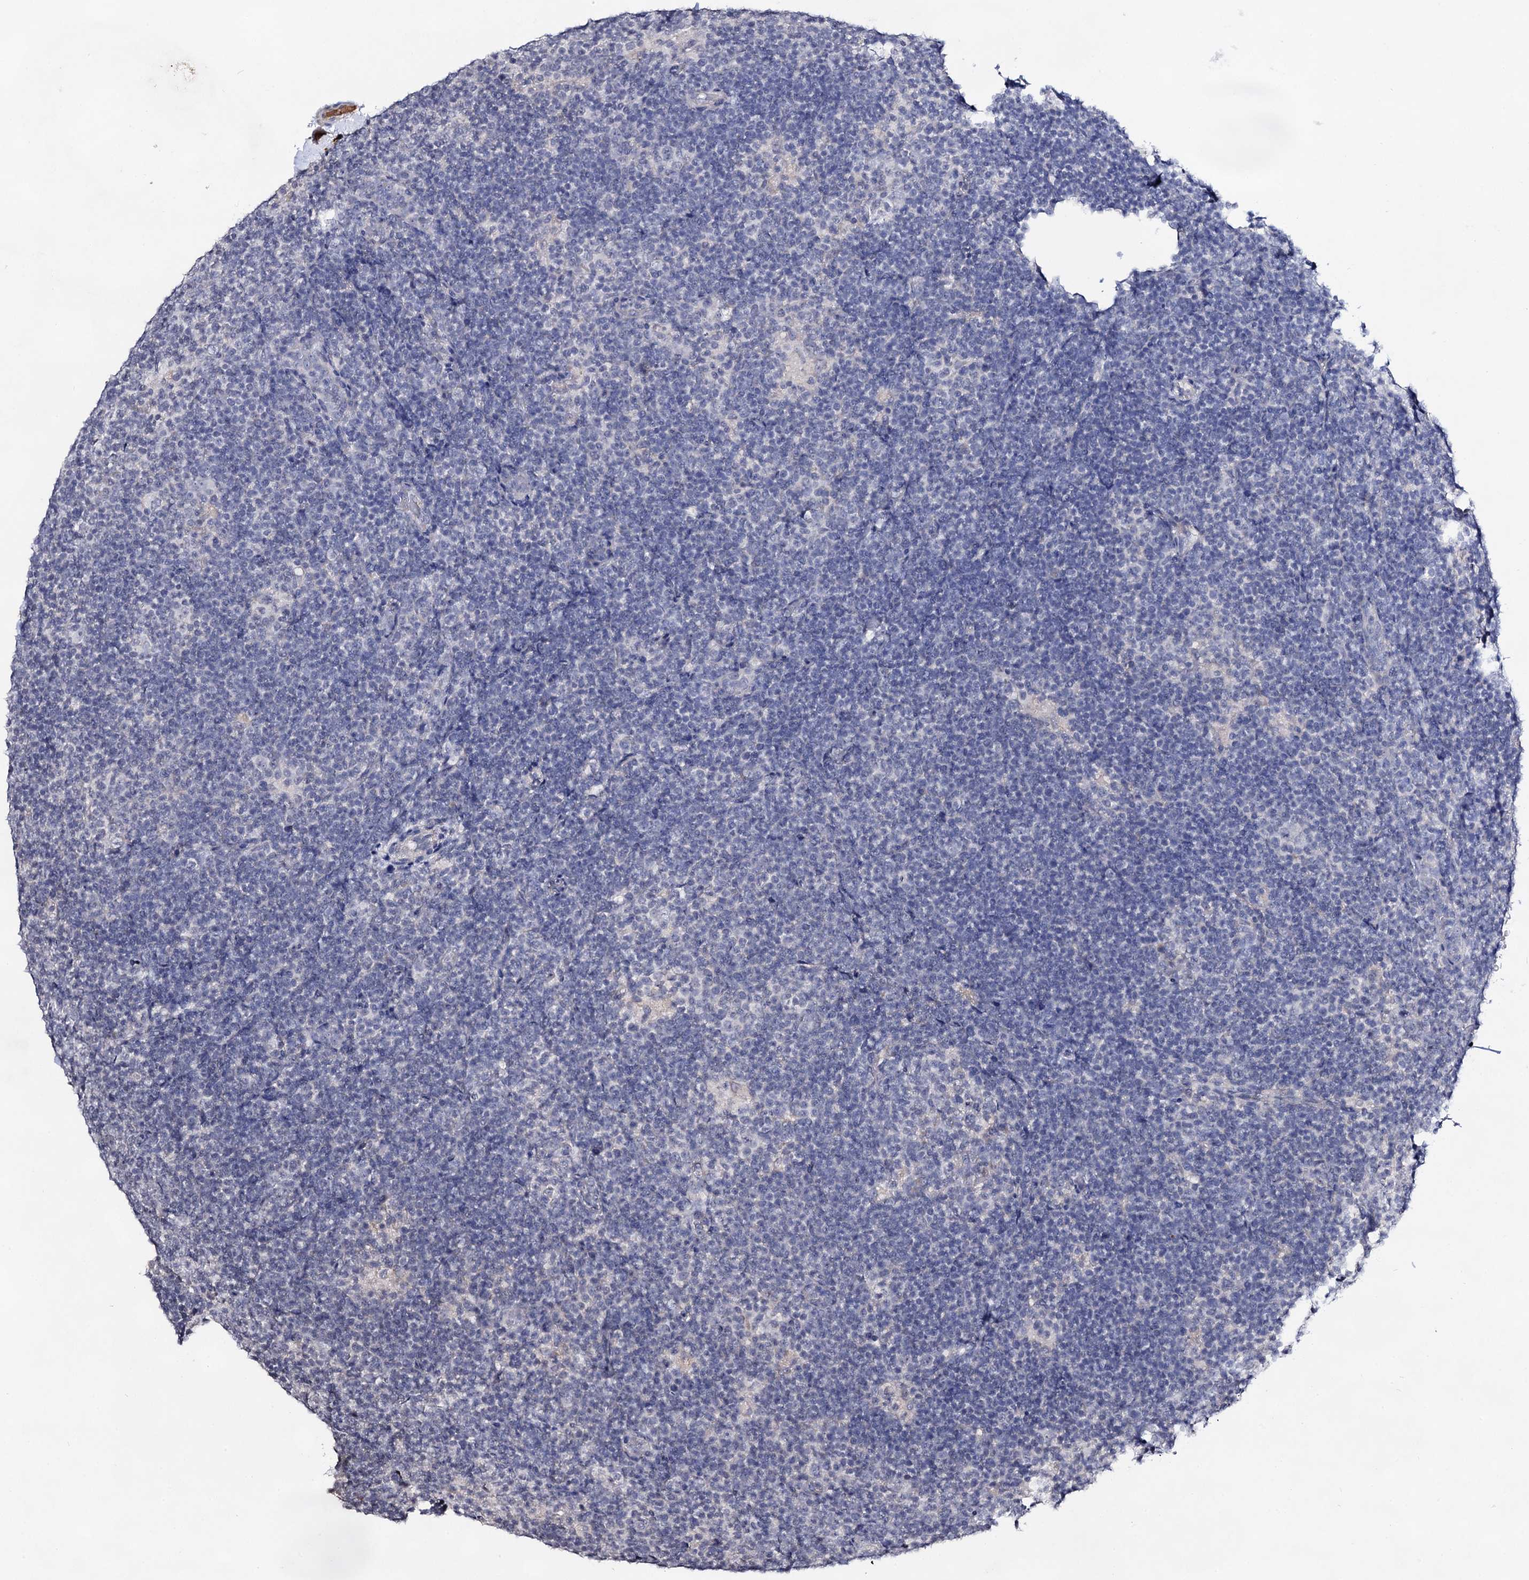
{"staining": {"intensity": "negative", "quantity": "none", "location": "none"}, "tissue": "lymphoma", "cell_type": "Tumor cells", "image_type": "cancer", "snomed": [{"axis": "morphology", "description": "Hodgkin's disease, NOS"}, {"axis": "topography", "description": "Lymph node"}], "caption": "Protein analysis of Hodgkin's disease reveals no significant expression in tumor cells.", "gene": "PLIN1", "patient": {"sex": "female", "age": 57}}